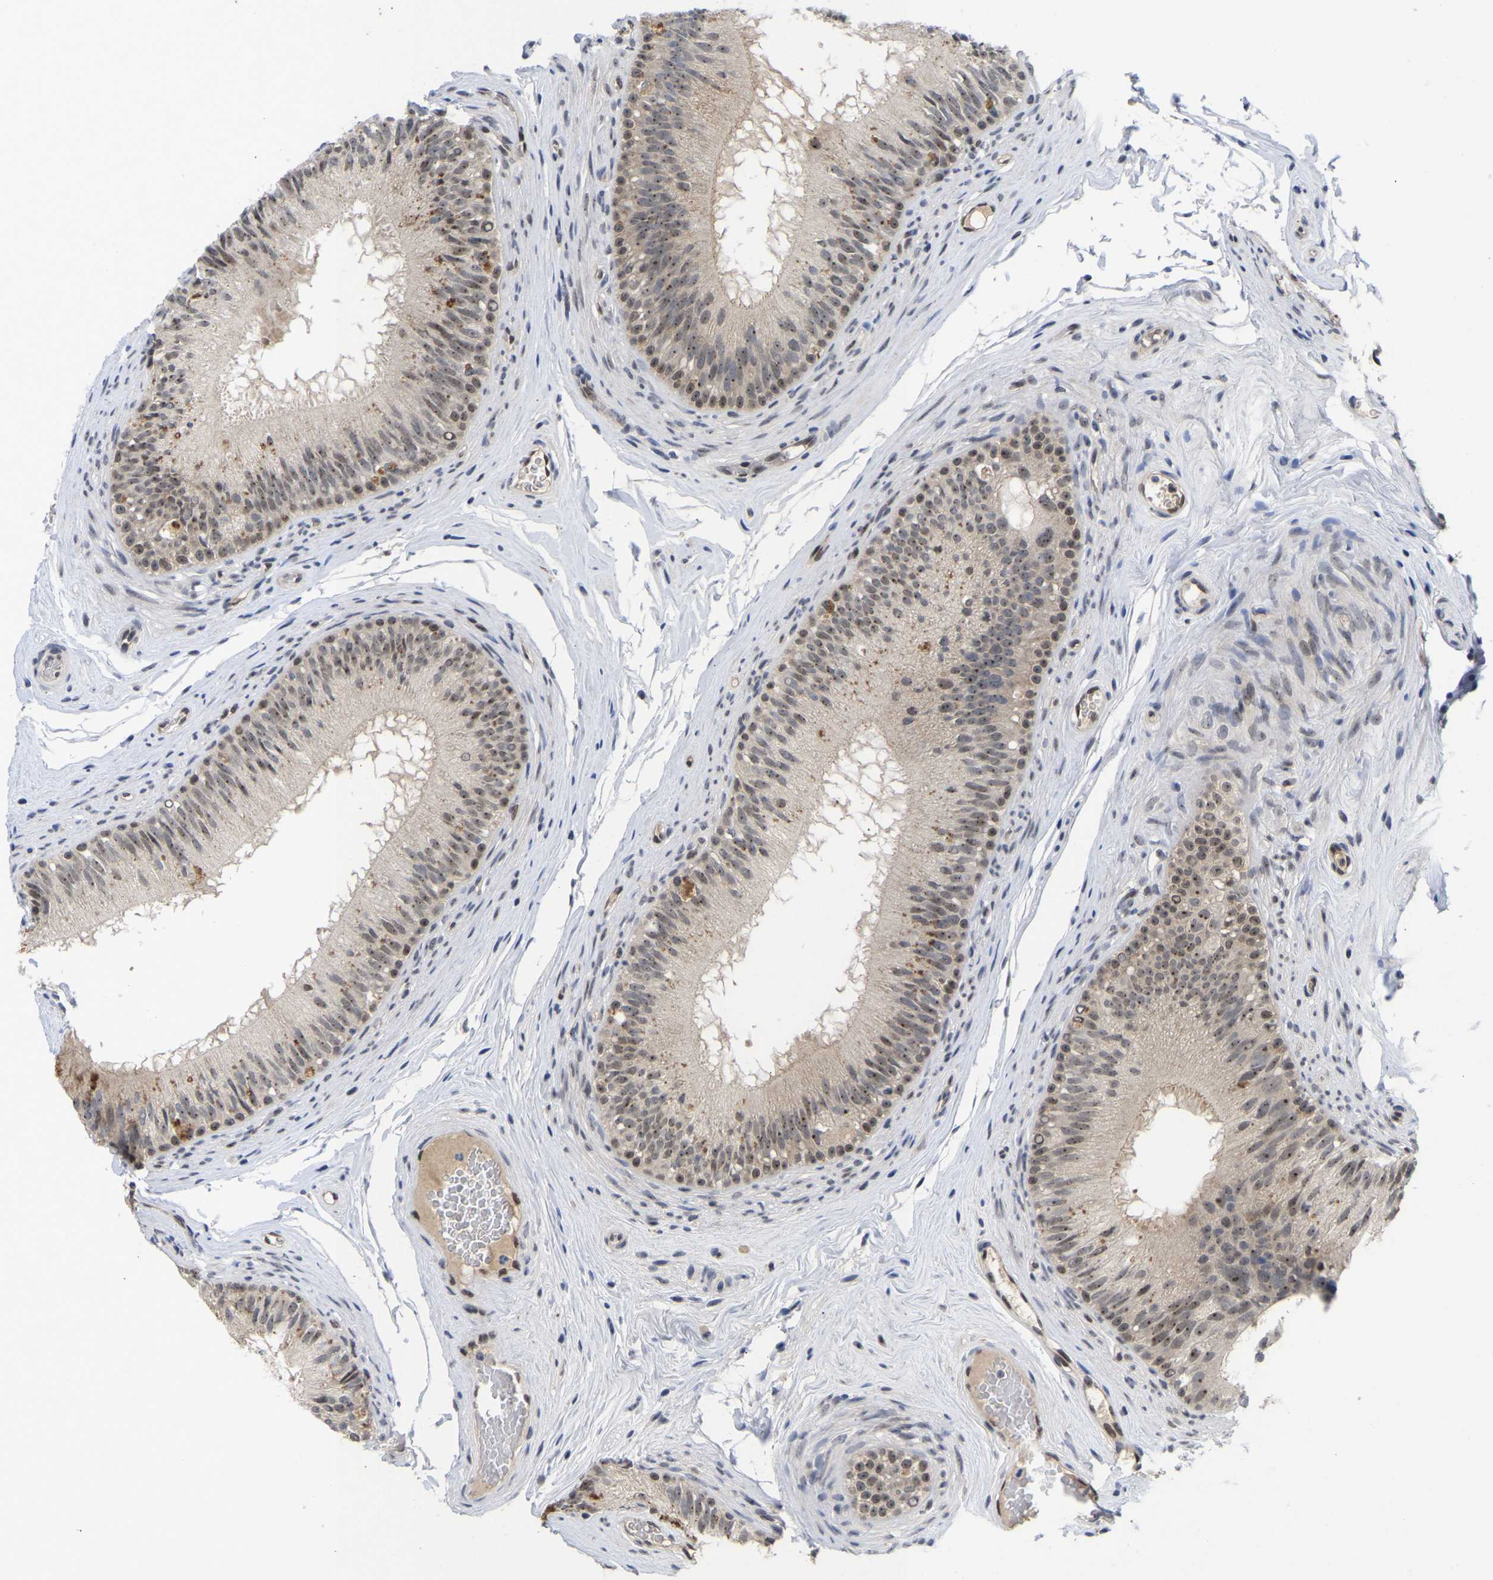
{"staining": {"intensity": "weak", "quantity": "<25%", "location": "cytoplasmic/membranous,nuclear"}, "tissue": "epididymis", "cell_type": "Glandular cells", "image_type": "normal", "snomed": [{"axis": "morphology", "description": "Normal tissue, NOS"}, {"axis": "topography", "description": "Testis"}, {"axis": "topography", "description": "Epididymis"}], "caption": "There is no significant positivity in glandular cells of epididymis. (Brightfield microscopy of DAB (3,3'-diaminobenzidine) IHC at high magnification).", "gene": "NLE1", "patient": {"sex": "male", "age": 36}}